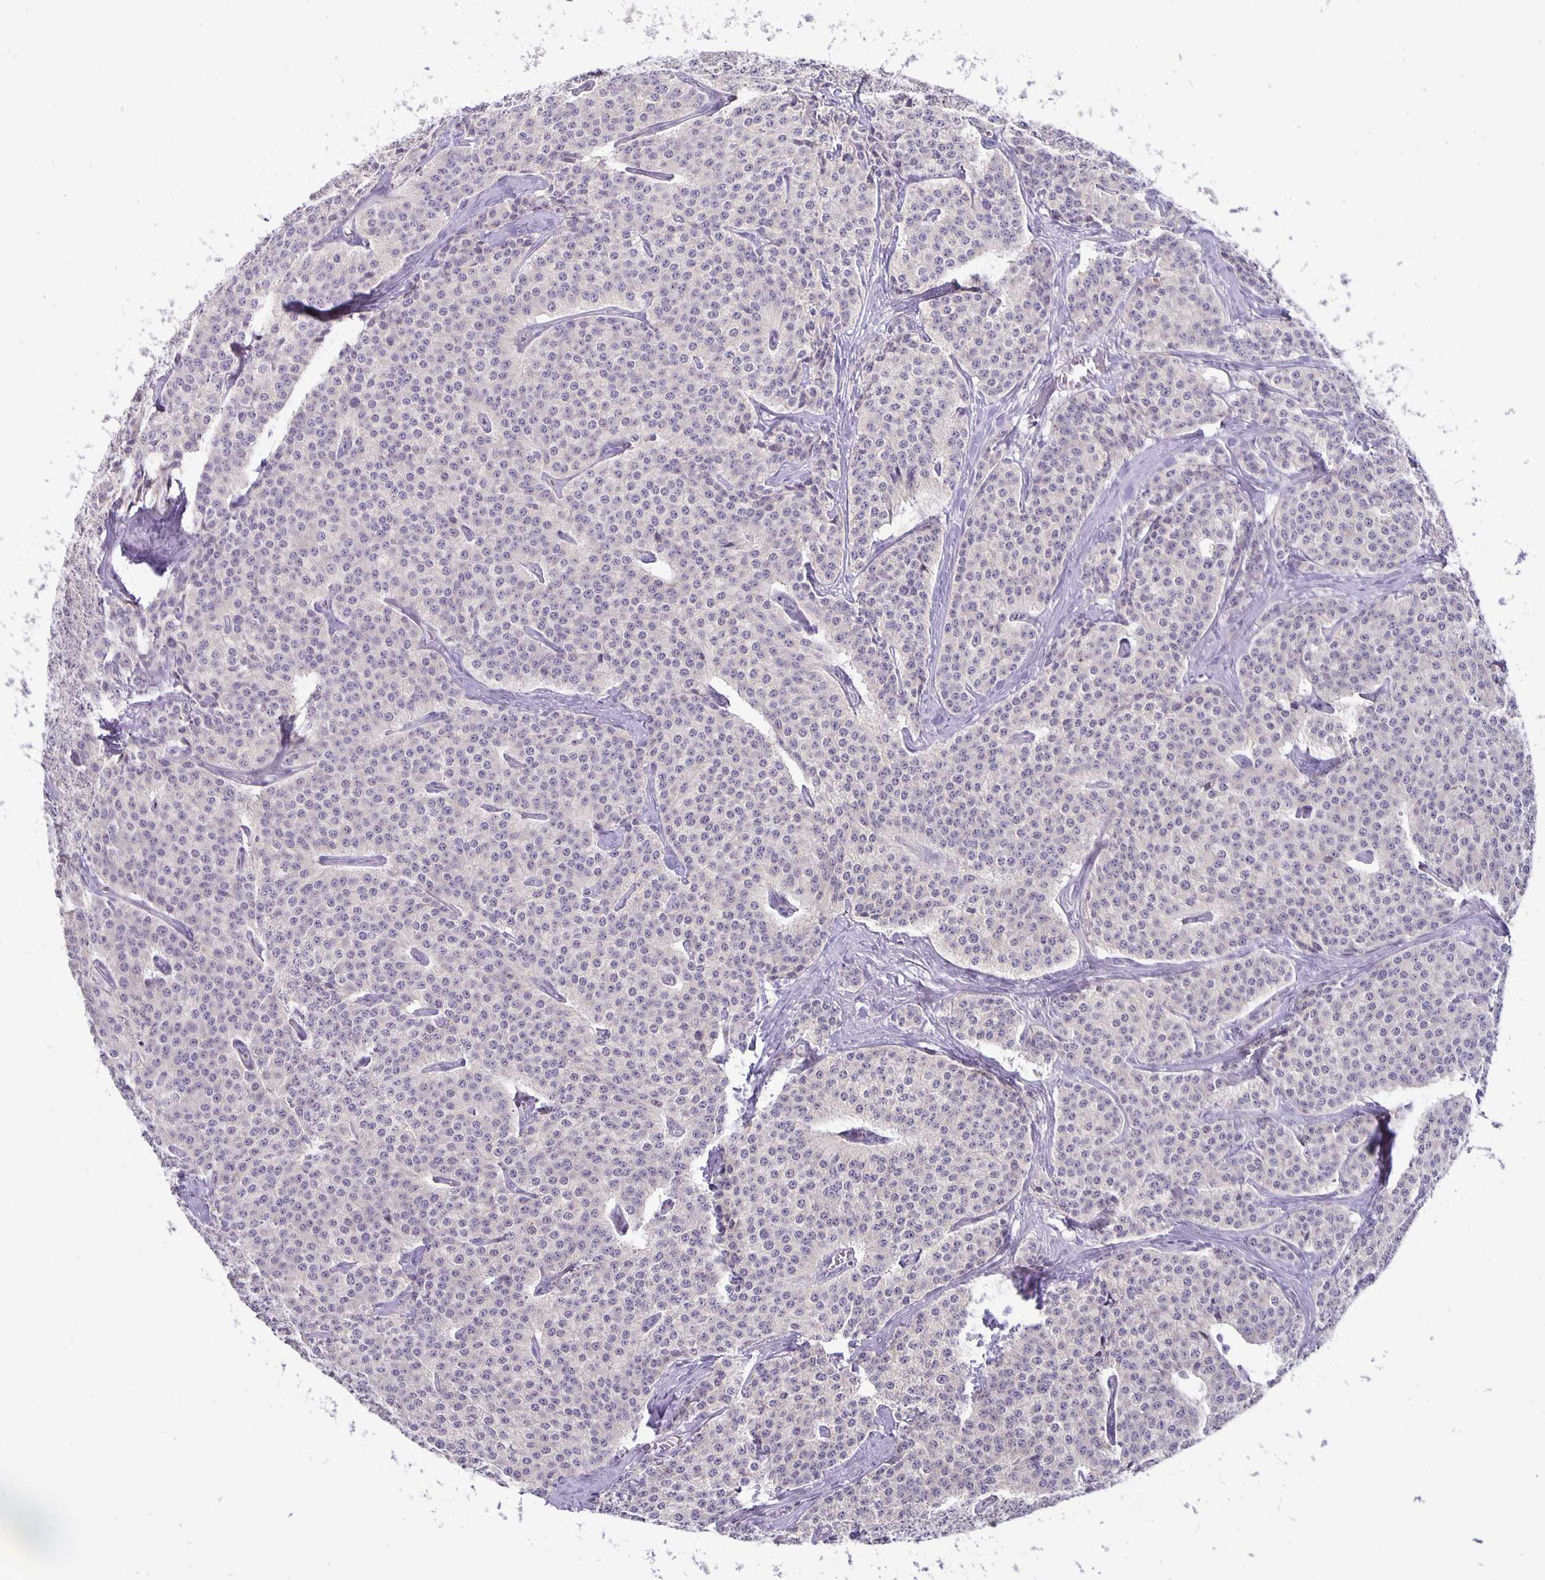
{"staining": {"intensity": "negative", "quantity": "none", "location": "none"}, "tissue": "carcinoid", "cell_type": "Tumor cells", "image_type": "cancer", "snomed": [{"axis": "morphology", "description": "Carcinoid, malignant, NOS"}, {"axis": "topography", "description": "Small intestine"}], "caption": "This image is of carcinoid stained with immunohistochemistry to label a protein in brown with the nuclei are counter-stained blue. There is no positivity in tumor cells.", "gene": "ERBB2", "patient": {"sex": "female", "age": 64}}